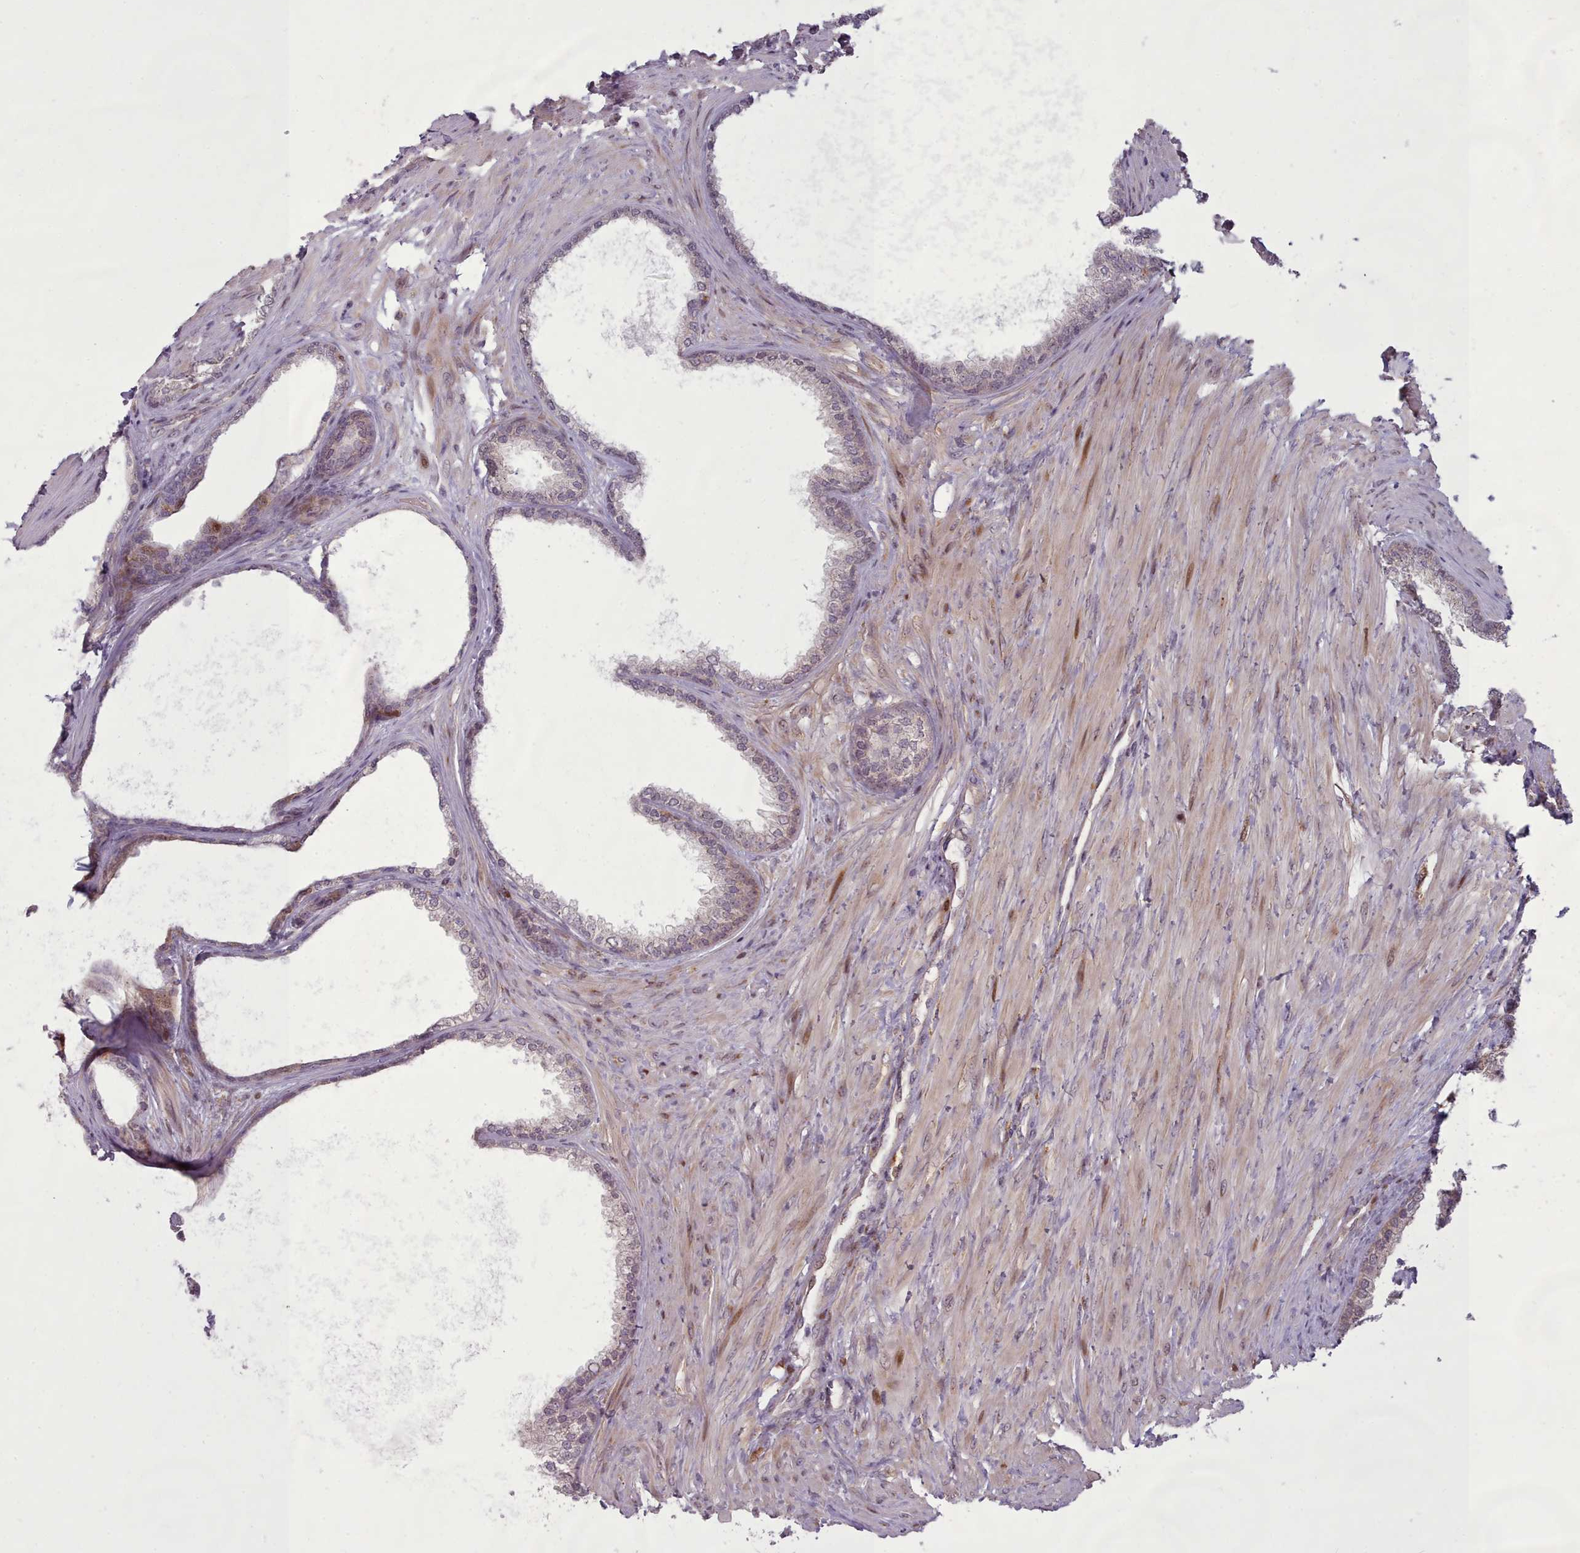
{"staining": {"intensity": "weak", "quantity": "25%-75%", "location": "cytoplasmic/membranous"}, "tissue": "prostate", "cell_type": "Glandular cells", "image_type": "normal", "snomed": [{"axis": "morphology", "description": "Normal tissue, NOS"}, {"axis": "topography", "description": "Prostate"}], "caption": "Glandular cells reveal low levels of weak cytoplasmic/membranous positivity in about 25%-75% of cells in unremarkable prostate.", "gene": "LGALS9B", "patient": {"sex": "male", "age": 76}}